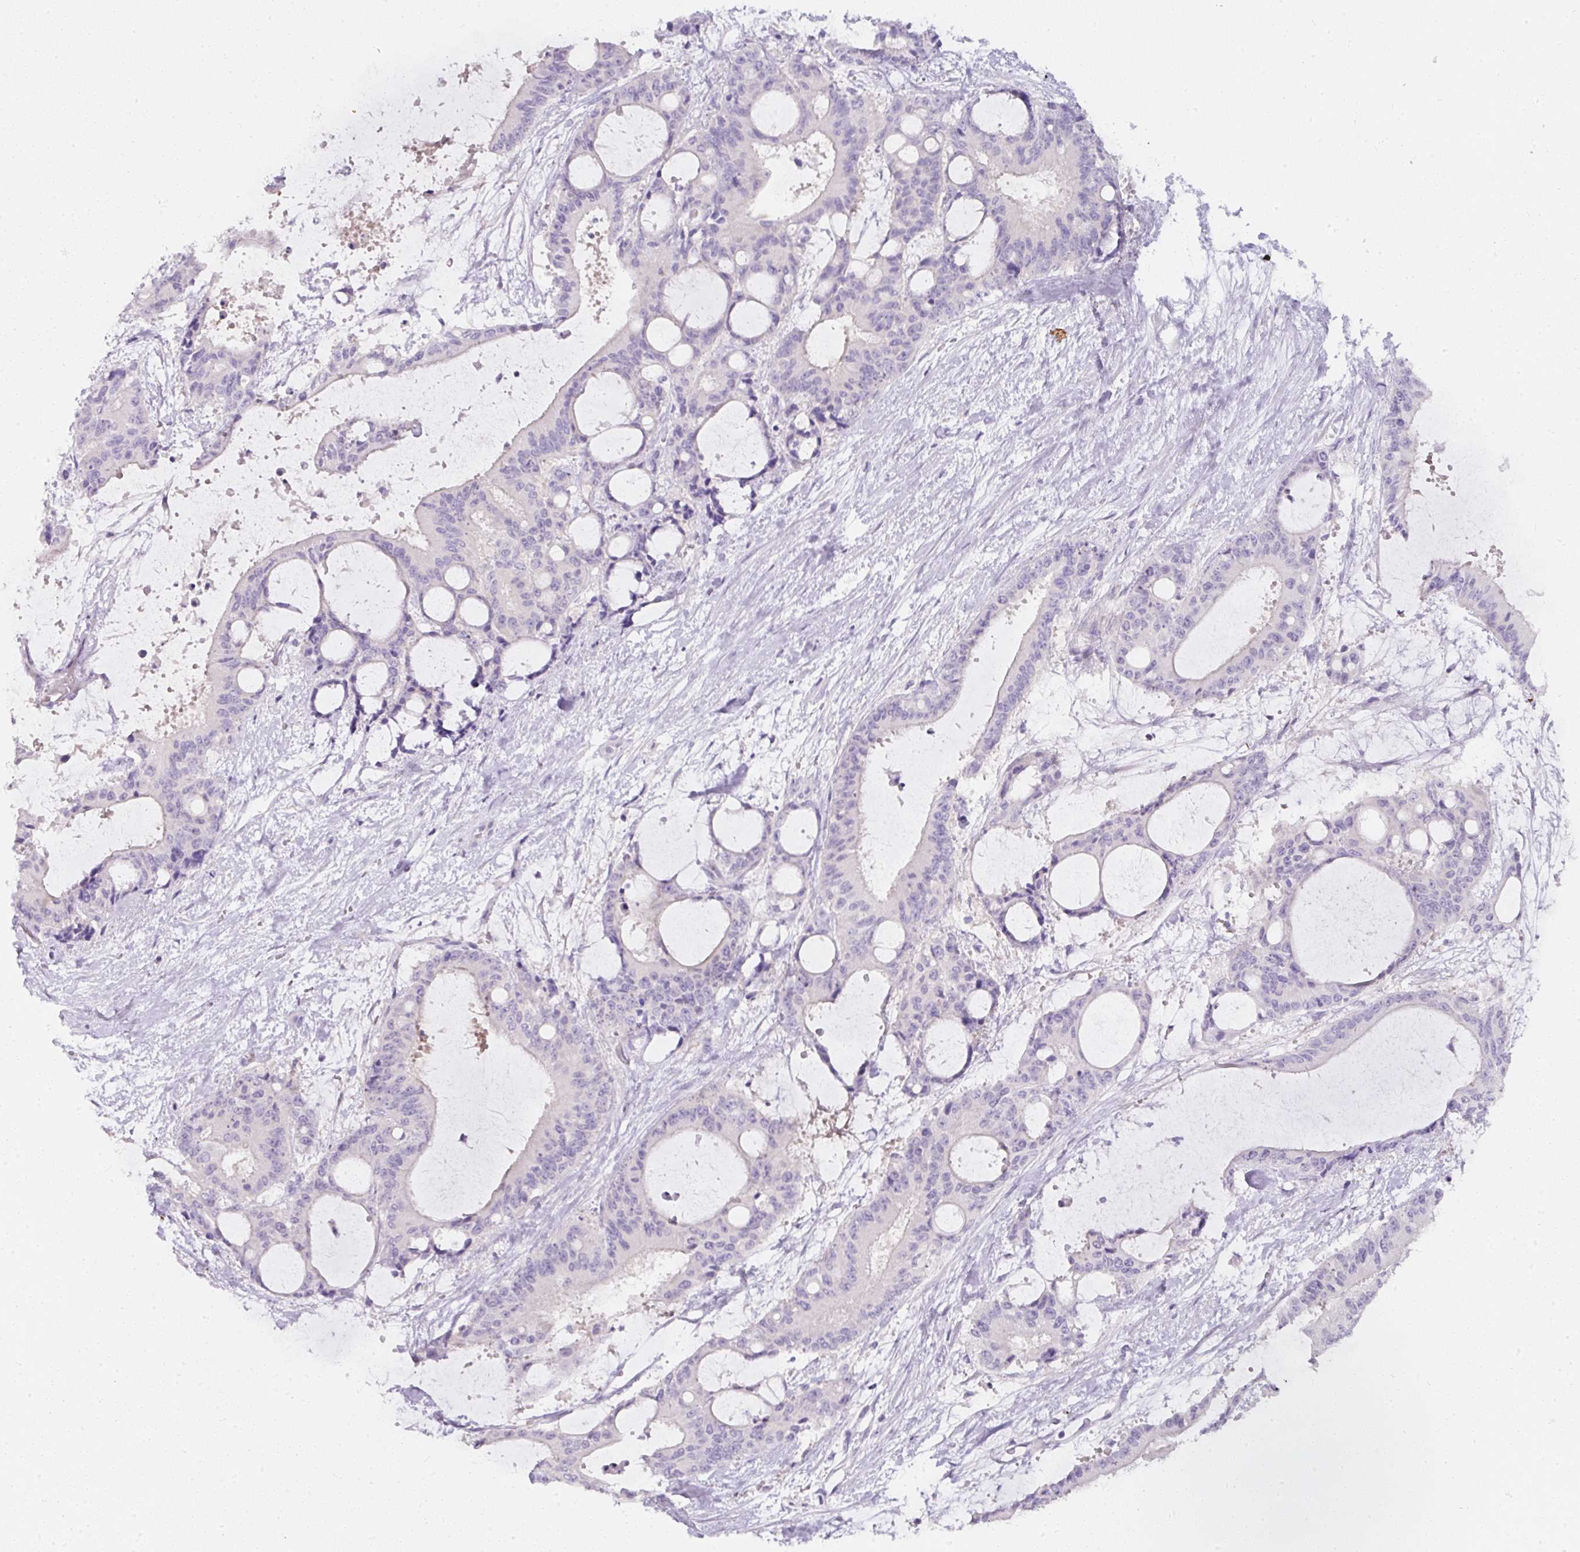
{"staining": {"intensity": "negative", "quantity": "none", "location": "none"}, "tissue": "liver cancer", "cell_type": "Tumor cells", "image_type": "cancer", "snomed": [{"axis": "morphology", "description": "Normal tissue, NOS"}, {"axis": "morphology", "description": "Cholangiocarcinoma"}, {"axis": "topography", "description": "Liver"}, {"axis": "topography", "description": "Peripheral nerve tissue"}], "caption": "Immunohistochemical staining of human cholangiocarcinoma (liver) reveals no significant positivity in tumor cells. The staining is performed using DAB (3,3'-diaminobenzidine) brown chromogen with nuclei counter-stained in using hematoxylin.", "gene": "SLC2A2", "patient": {"sex": "female", "age": 73}}